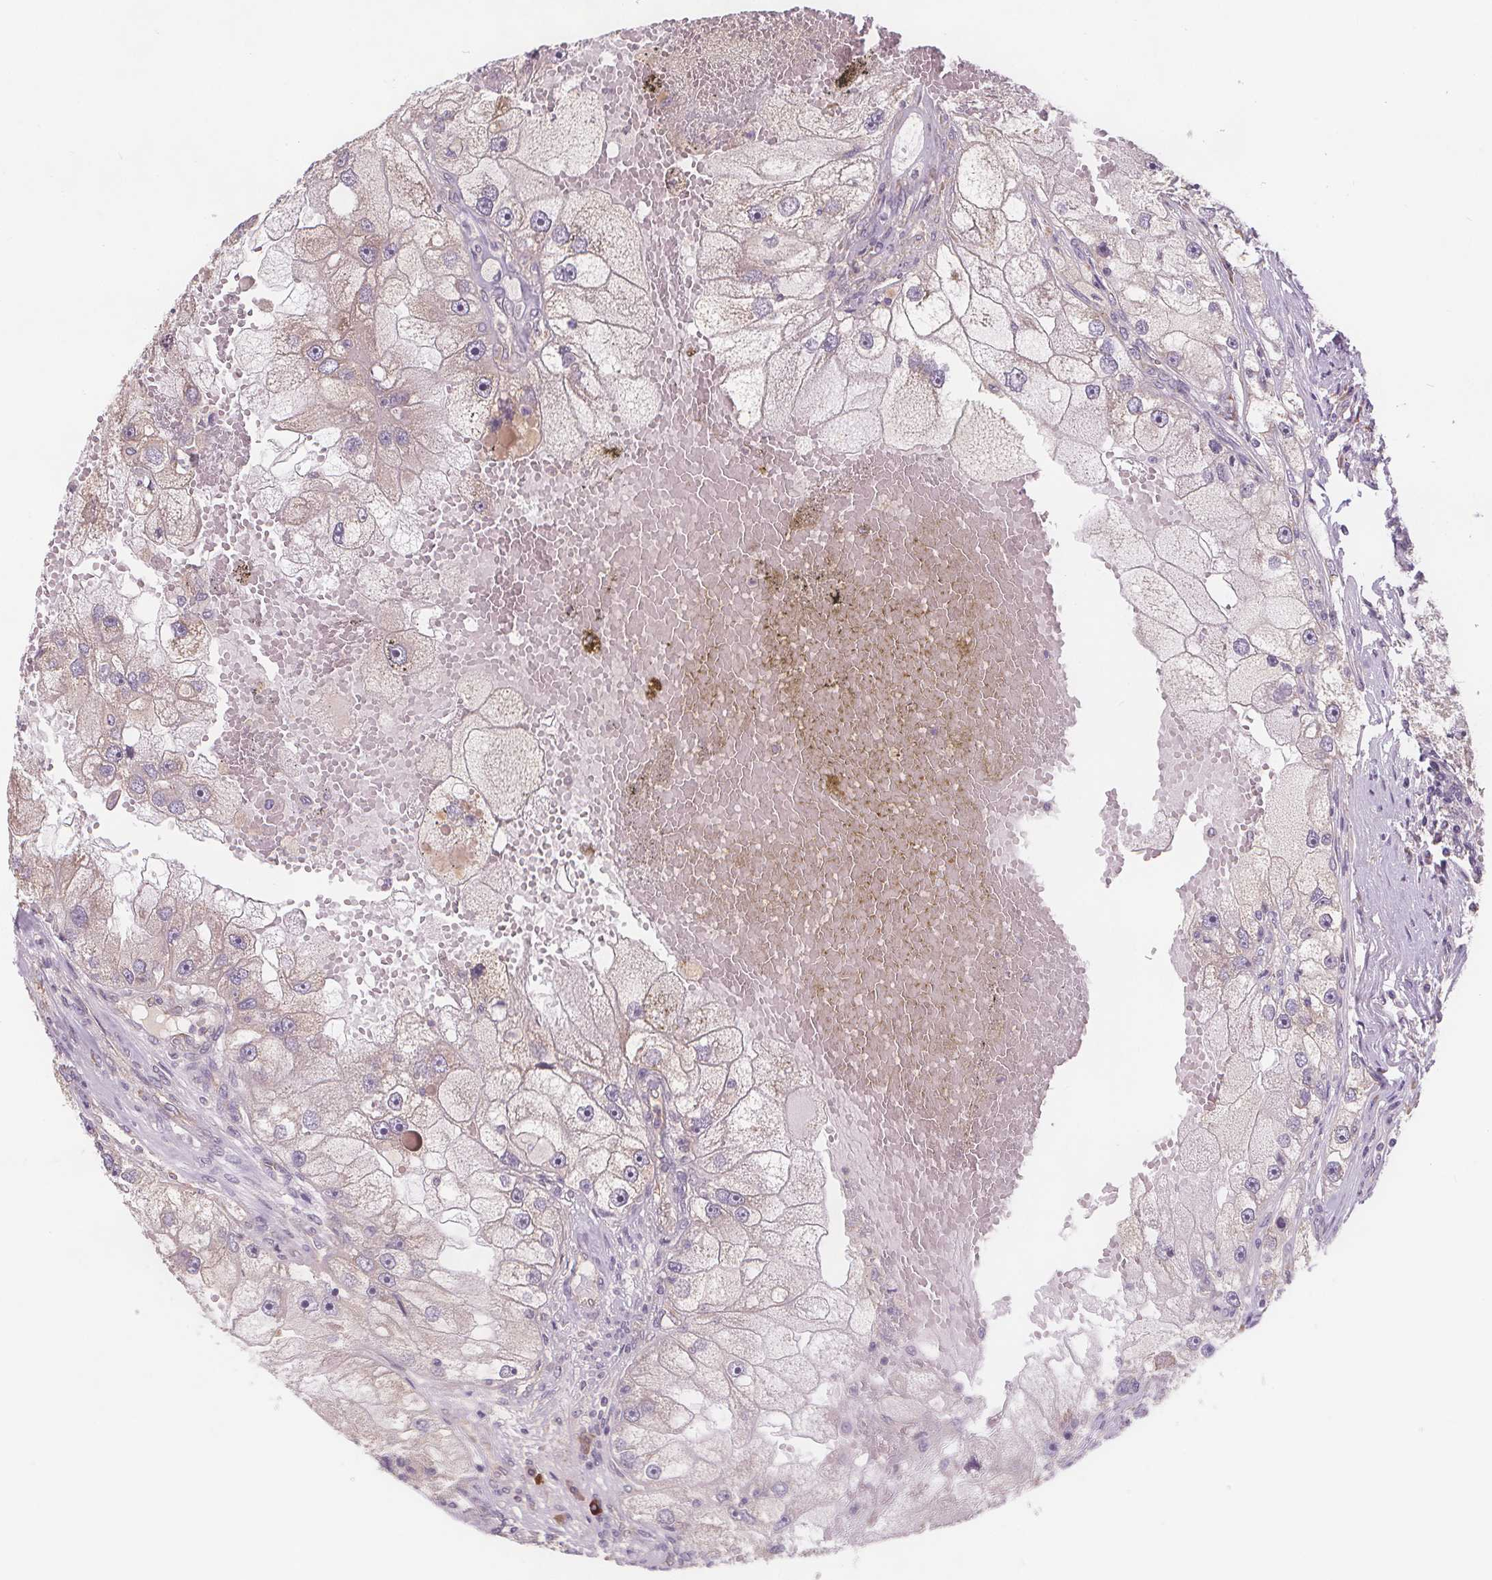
{"staining": {"intensity": "negative", "quantity": "none", "location": "none"}, "tissue": "renal cancer", "cell_type": "Tumor cells", "image_type": "cancer", "snomed": [{"axis": "morphology", "description": "Adenocarcinoma, NOS"}, {"axis": "topography", "description": "Kidney"}], "caption": "This is an immunohistochemistry micrograph of renal cancer (adenocarcinoma). There is no staining in tumor cells.", "gene": "TMEM80", "patient": {"sex": "male", "age": 63}}